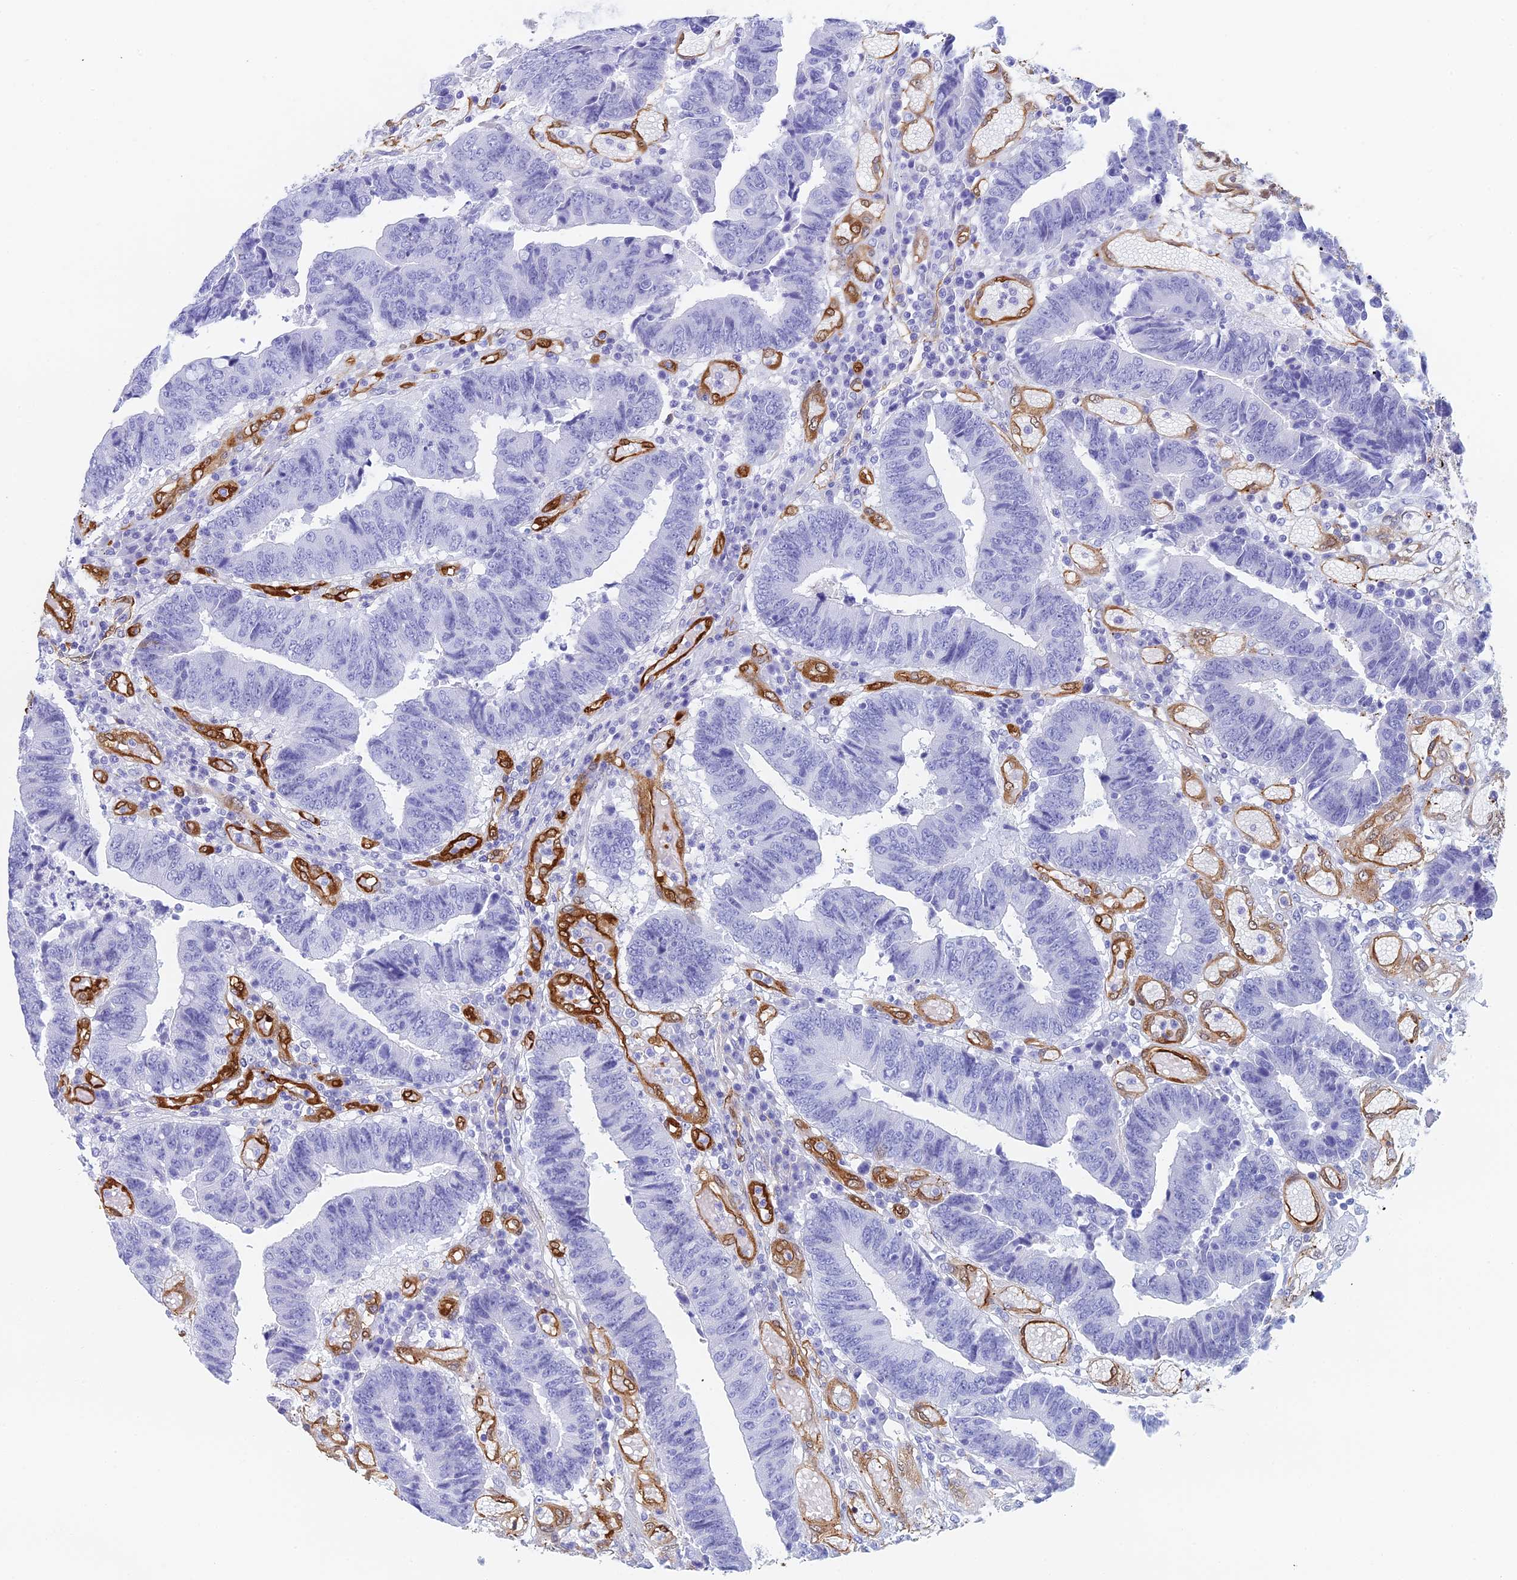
{"staining": {"intensity": "negative", "quantity": "none", "location": "none"}, "tissue": "colorectal cancer", "cell_type": "Tumor cells", "image_type": "cancer", "snomed": [{"axis": "morphology", "description": "Adenocarcinoma, NOS"}, {"axis": "topography", "description": "Rectum"}], "caption": "Immunohistochemistry of colorectal cancer reveals no expression in tumor cells.", "gene": "CRIP2", "patient": {"sex": "male", "age": 84}}